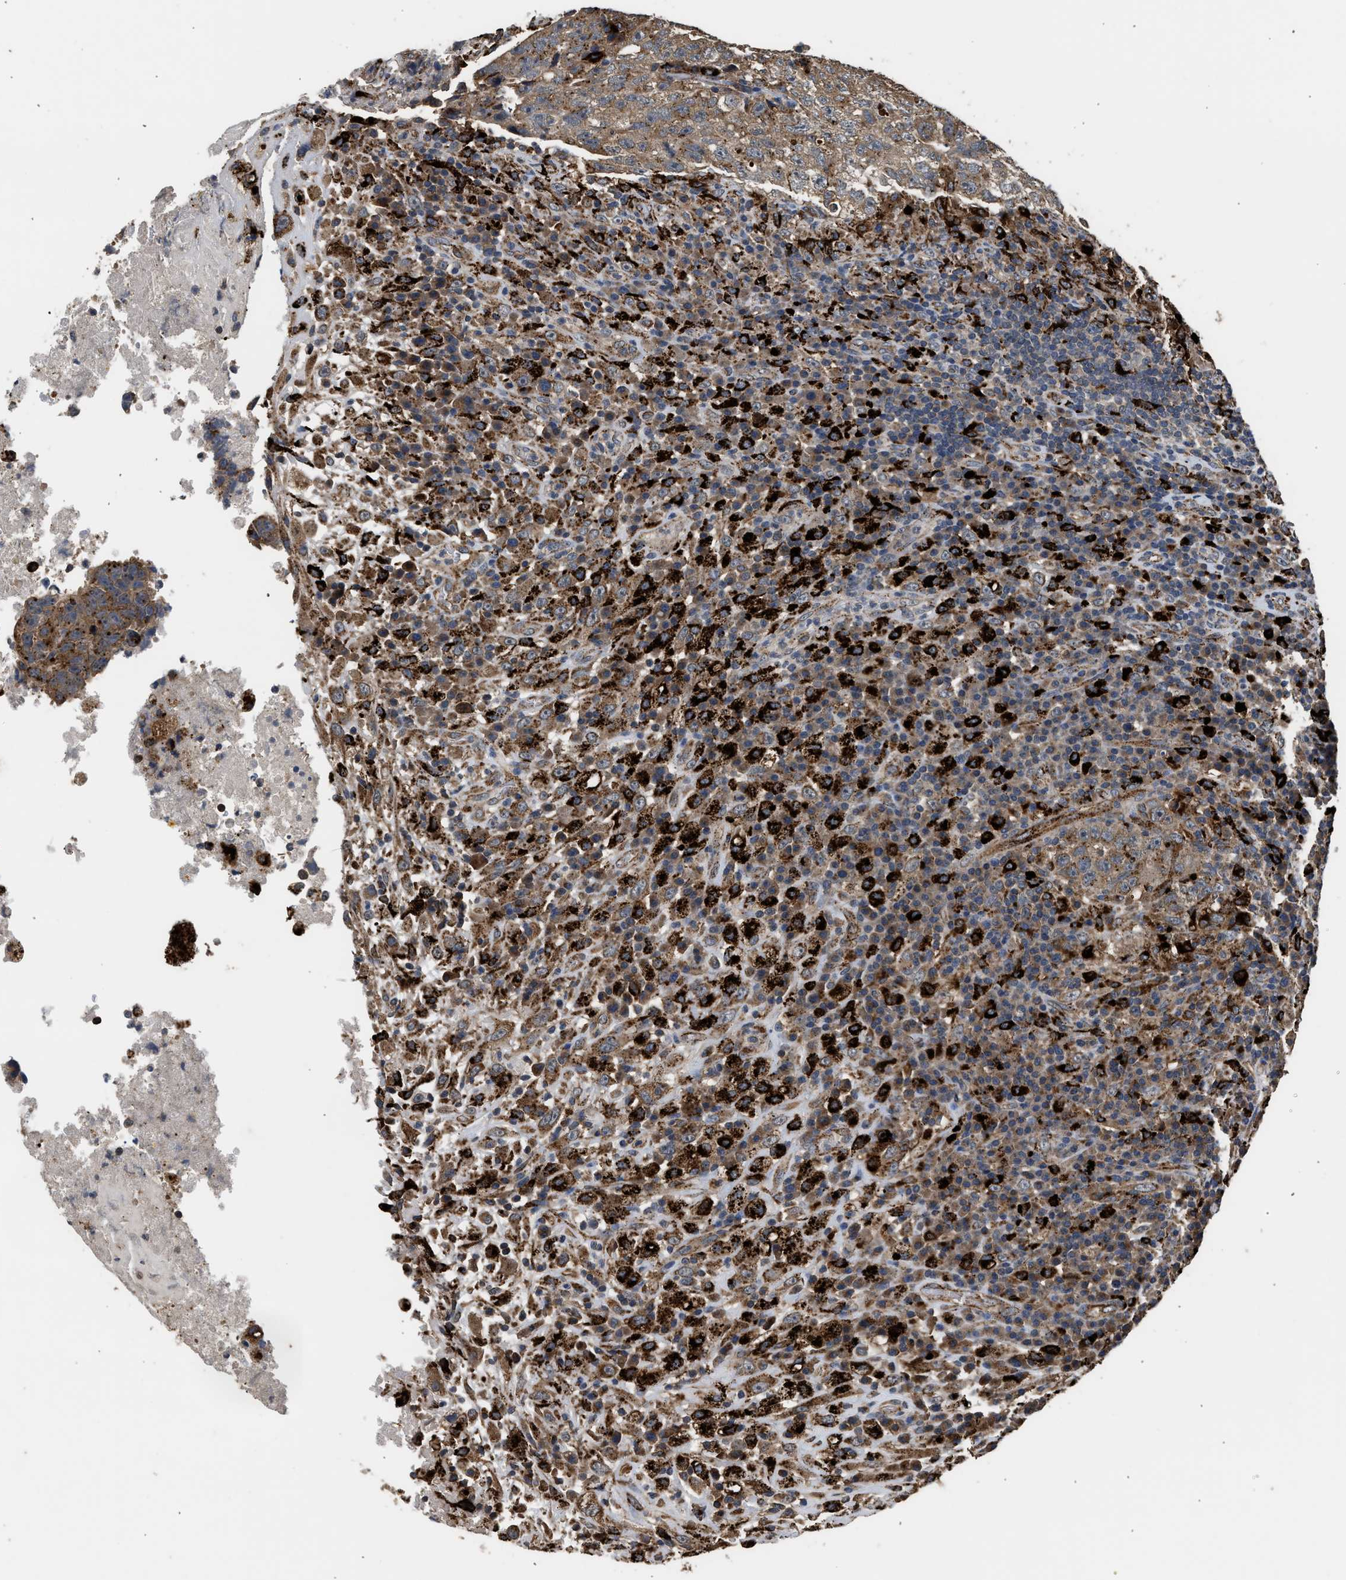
{"staining": {"intensity": "moderate", "quantity": ">75%", "location": "cytoplasmic/membranous"}, "tissue": "testis cancer", "cell_type": "Tumor cells", "image_type": "cancer", "snomed": [{"axis": "morphology", "description": "Necrosis, NOS"}, {"axis": "morphology", "description": "Carcinoma, Embryonal, NOS"}, {"axis": "topography", "description": "Testis"}], "caption": "Immunohistochemical staining of testis cancer demonstrates moderate cytoplasmic/membranous protein staining in about >75% of tumor cells. The protein is shown in brown color, while the nuclei are stained blue.", "gene": "CTSV", "patient": {"sex": "male", "age": 19}}